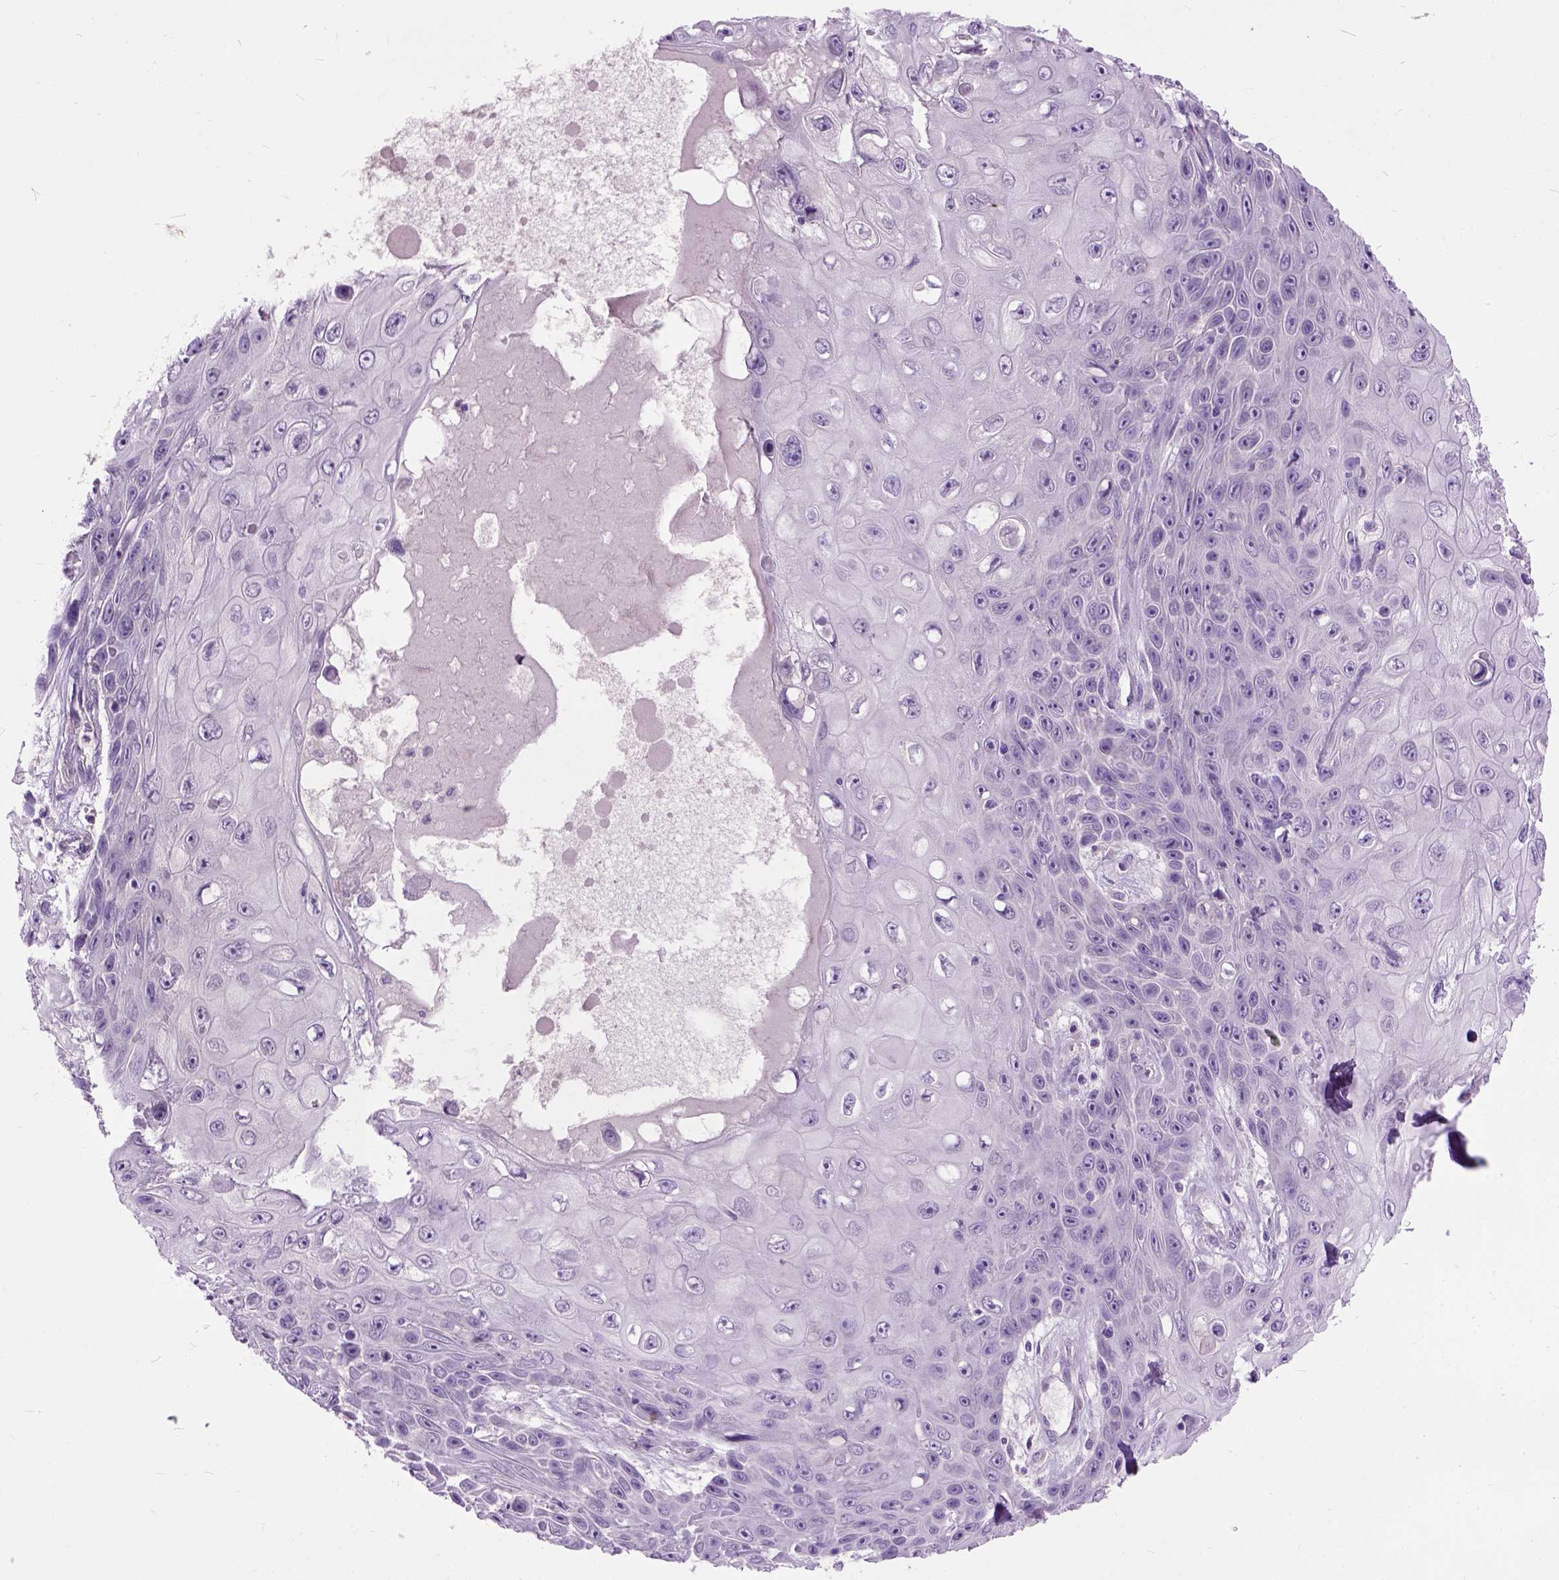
{"staining": {"intensity": "negative", "quantity": "none", "location": "none"}, "tissue": "skin cancer", "cell_type": "Tumor cells", "image_type": "cancer", "snomed": [{"axis": "morphology", "description": "Squamous cell carcinoma, NOS"}, {"axis": "topography", "description": "Skin"}], "caption": "Immunohistochemistry (IHC) of skin cancer shows no expression in tumor cells.", "gene": "MAPT", "patient": {"sex": "male", "age": 82}}